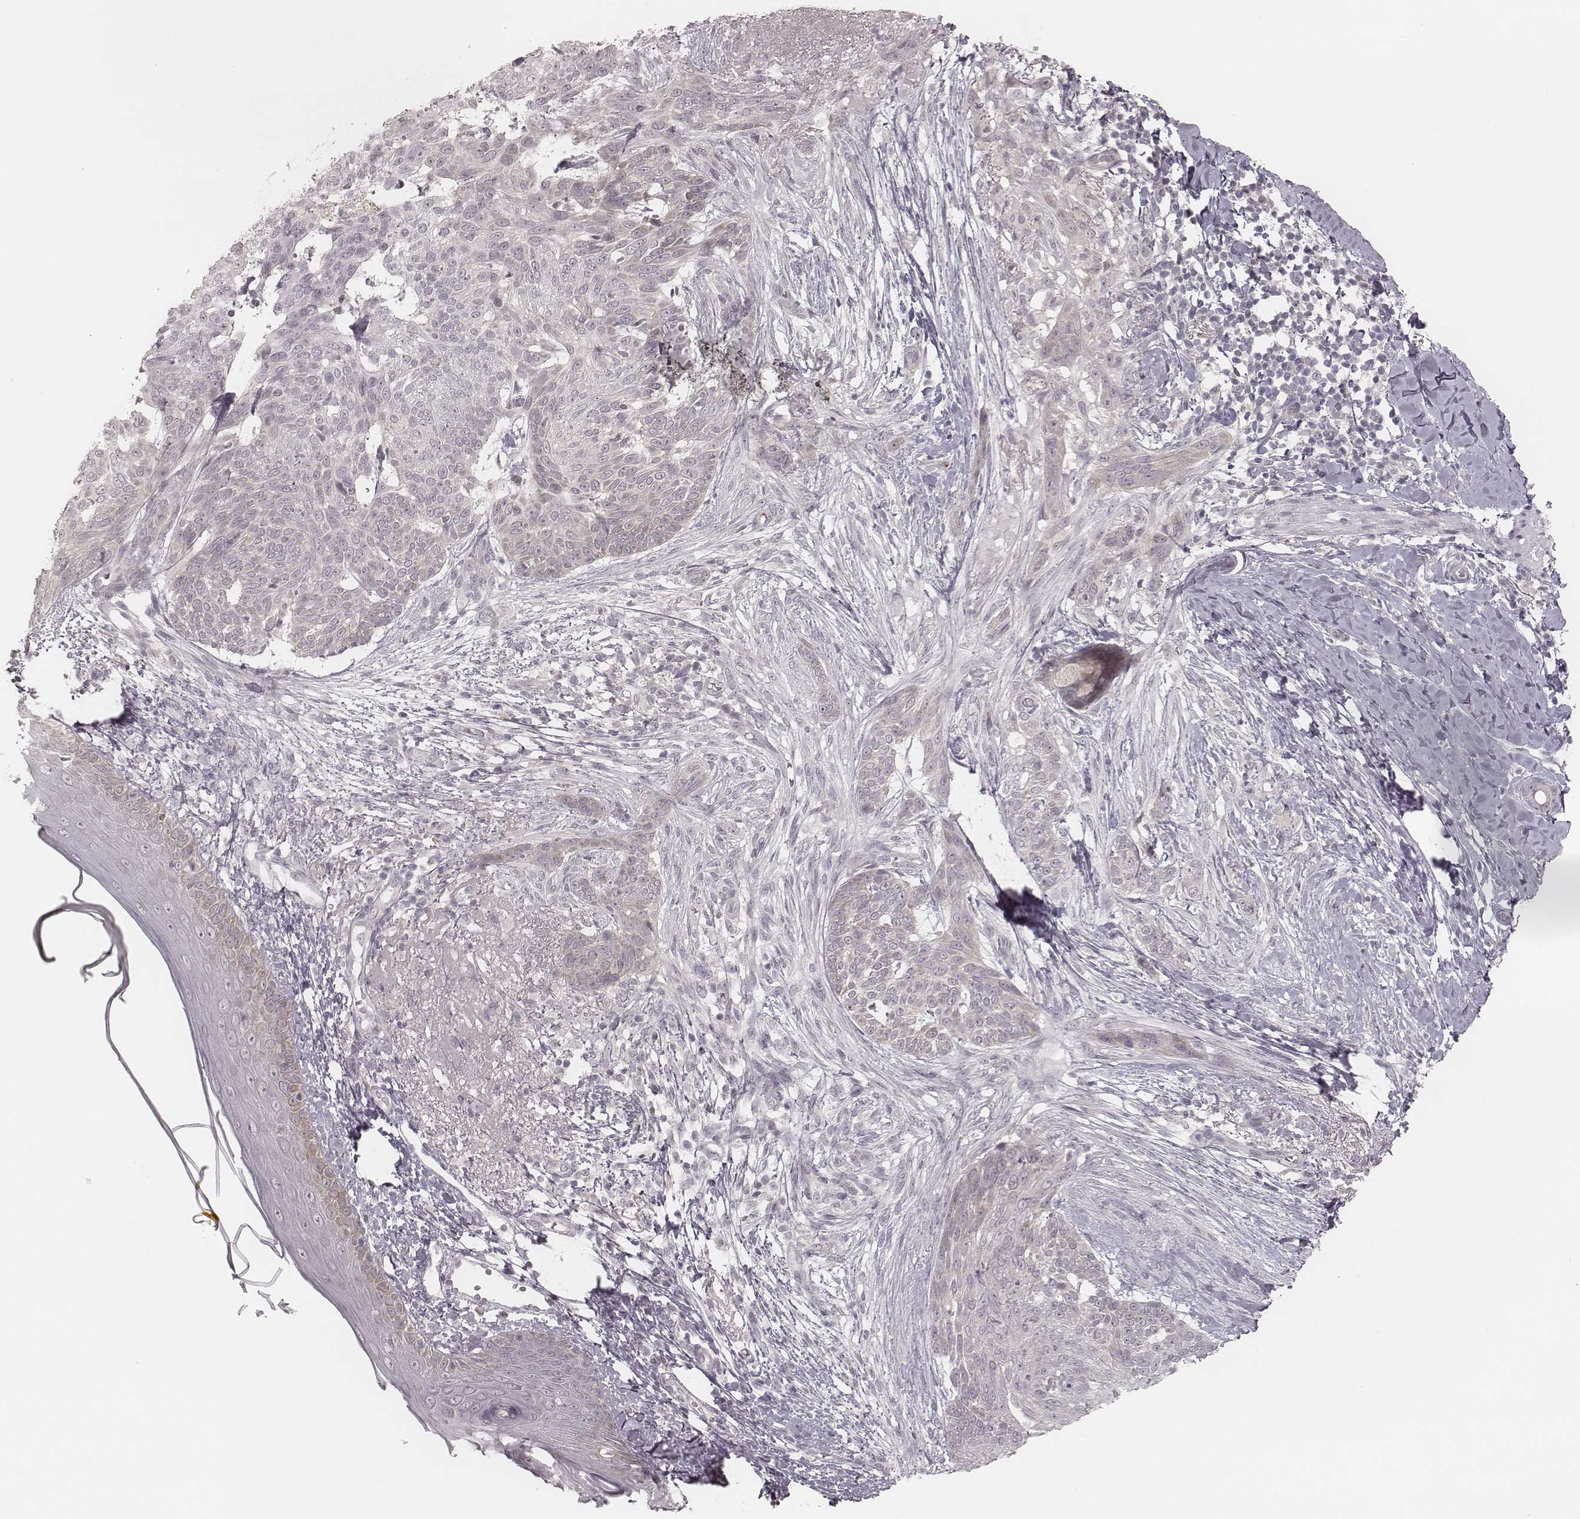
{"staining": {"intensity": "negative", "quantity": "none", "location": "none"}, "tissue": "skin cancer", "cell_type": "Tumor cells", "image_type": "cancer", "snomed": [{"axis": "morphology", "description": "Normal tissue, NOS"}, {"axis": "morphology", "description": "Basal cell carcinoma"}, {"axis": "topography", "description": "Skin"}], "caption": "Immunohistochemistry image of neoplastic tissue: basal cell carcinoma (skin) stained with DAB demonstrates no significant protein expression in tumor cells.", "gene": "ACACB", "patient": {"sex": "male", "age": 84}}